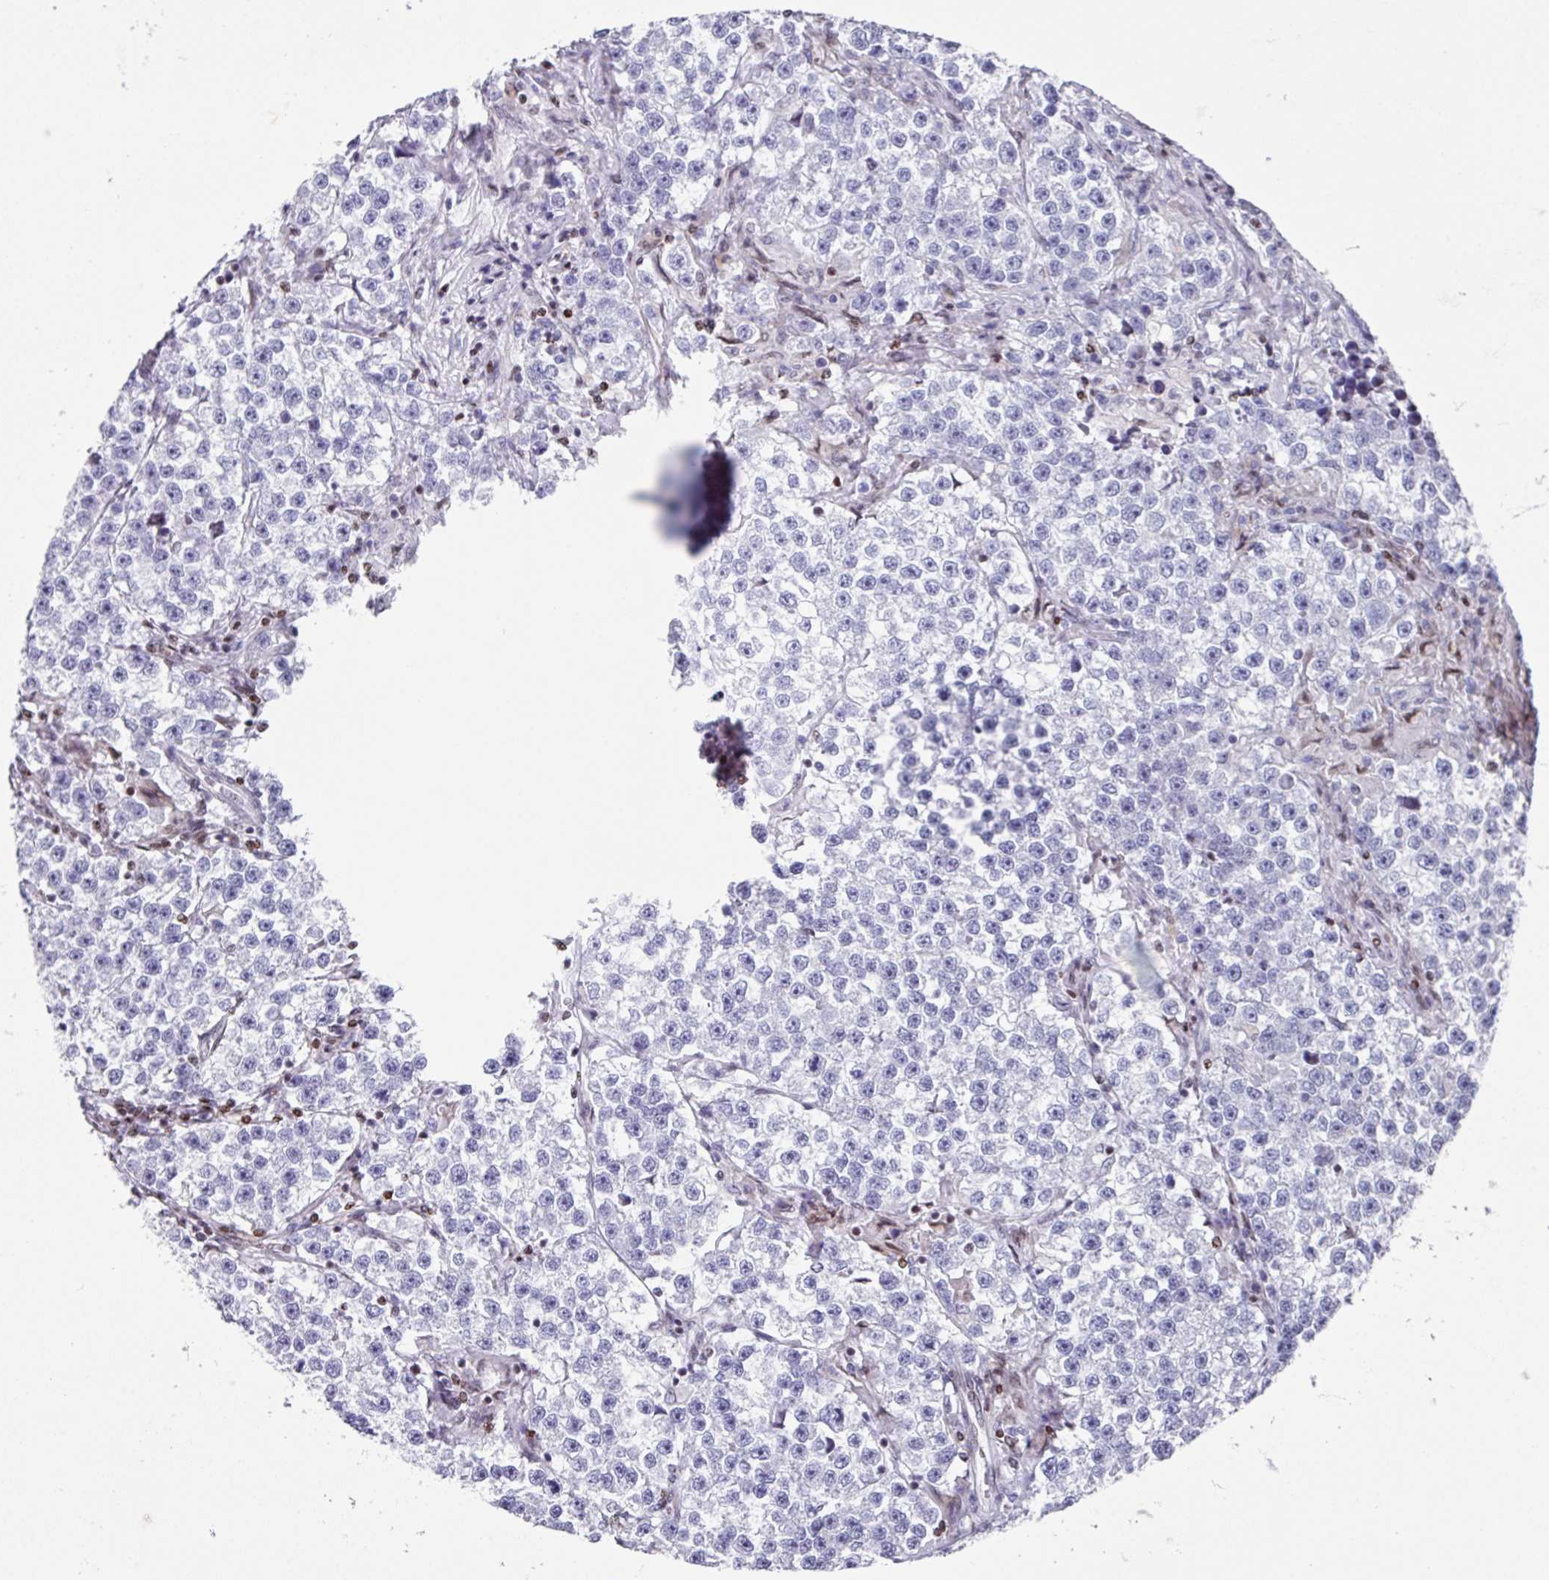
{"staining": {"intensity": "negative", "quantity": "none", "location": "none"}, "tissue": "testis cancer", "cell_type": "Tumor cells", "image_type": "cancer", "snomed": [{"axis": "morphology", "description": "Seminoma, NOS"}, {"axis": "topography", "description": "Testis"}], "caption": "Testis seminoma was stained to show a protein in brown. There is no significant staining in tumor cells. (IHC, brightfield microscopy, high magnification).", "gene": "TCF3", "patient": {"sex": "male", "age": 46}}